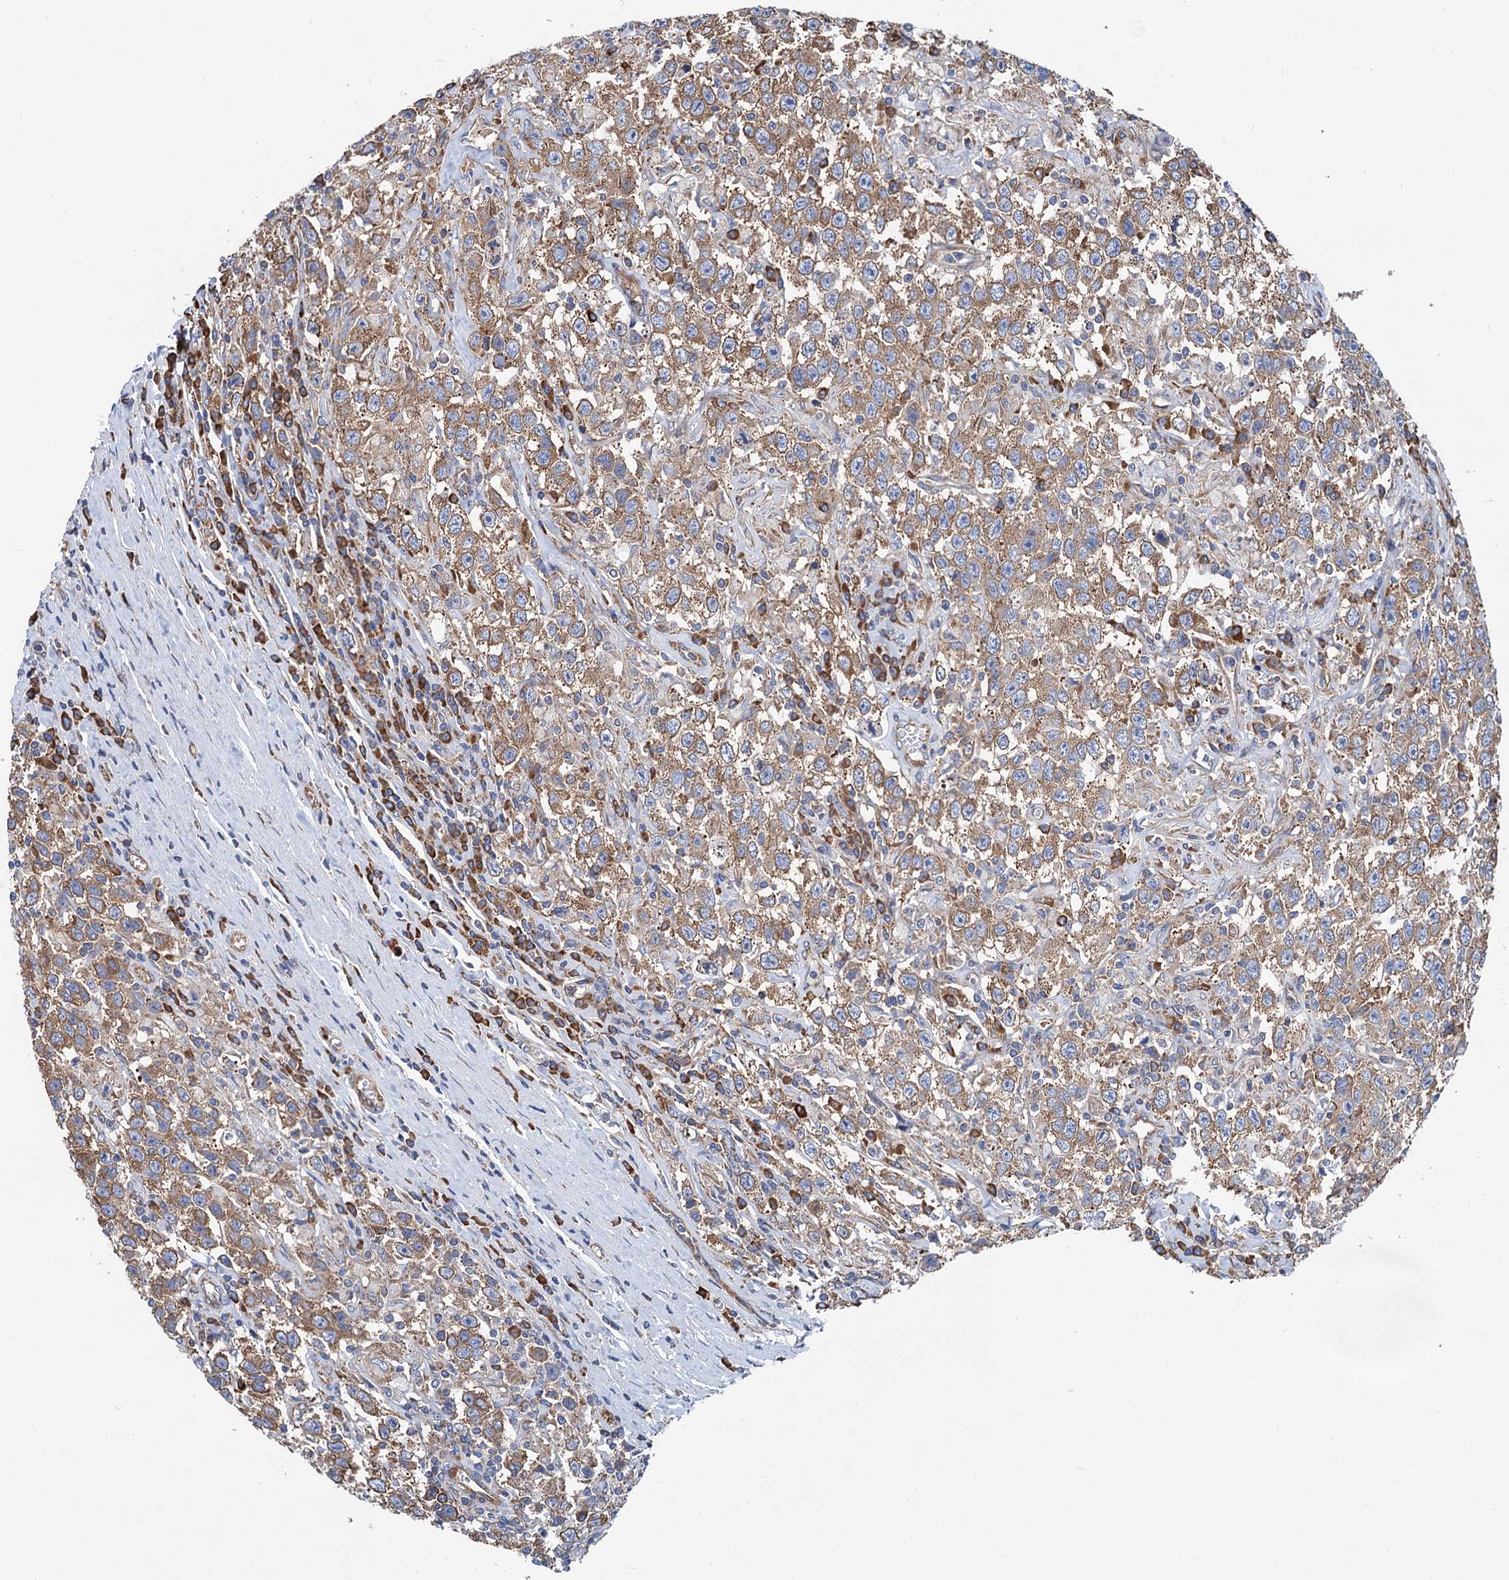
{"staining": {"intensity": "moderate", "quantity": ">75%", "location": "cytoplasmic/membranous"}, "tissue": "testis cancer", "cell_type": "Tumor cells", "image_type": "cancer", "snomed": [{"axis": "morphology", "description": "Seminoma, NOS"}, {"axis": "topography", "description": "Testis"}], "caption": "Tumor cells exhibit medium levels of moderate cytoplasmic/membranous expression in about >75% of cells in human testis cancer. (brown staining indicates protein expression, while blue staining denotes nuclei).", "gene": "SLC12A7", "patient": {"sex": "male", "age": 41}}